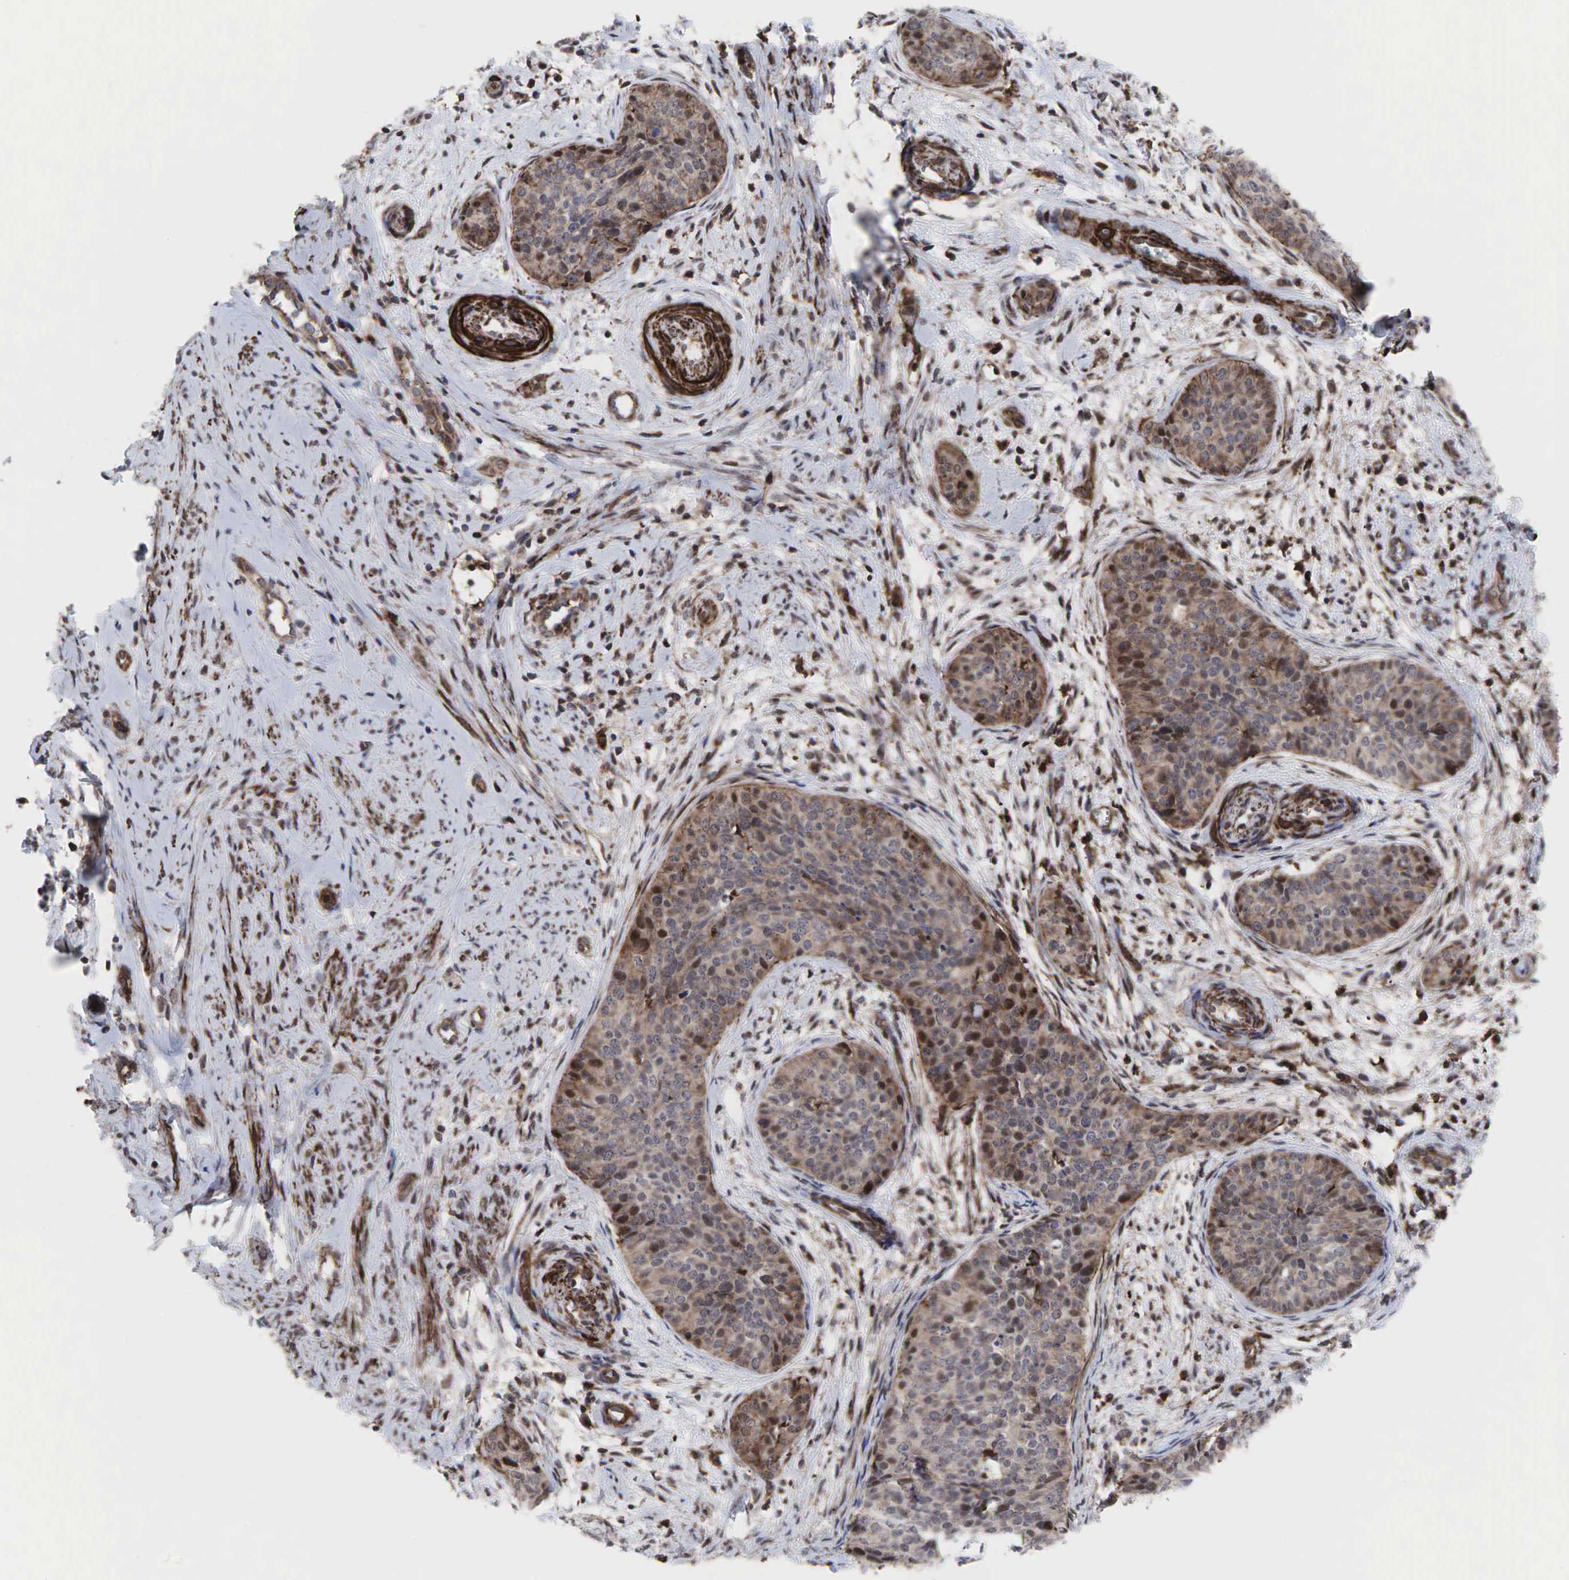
{"staining": {"intensity": "weak", "quantity": ">75%", "location": "cytoplasmic/membranous,nuclear"}, "tissue": "cervical cancer", "cell_type": "Tumor cells", "image_type": "cancer", "snomed": [{"axis": "morphology", "description": "Squamous cell carcinoma, NOS"}, {"axis": "topography", "description": "Cervix"}], "caption": "A high-resolution photomicrograph shows immunohistochemistry staining of cervical cancer, which reveals weak cytoplasmic/membranous and nuclear positivity in about >75% of tumor cells.", "gene": "GPRASP1", "patient": {"sex": "female", "age": 34}}